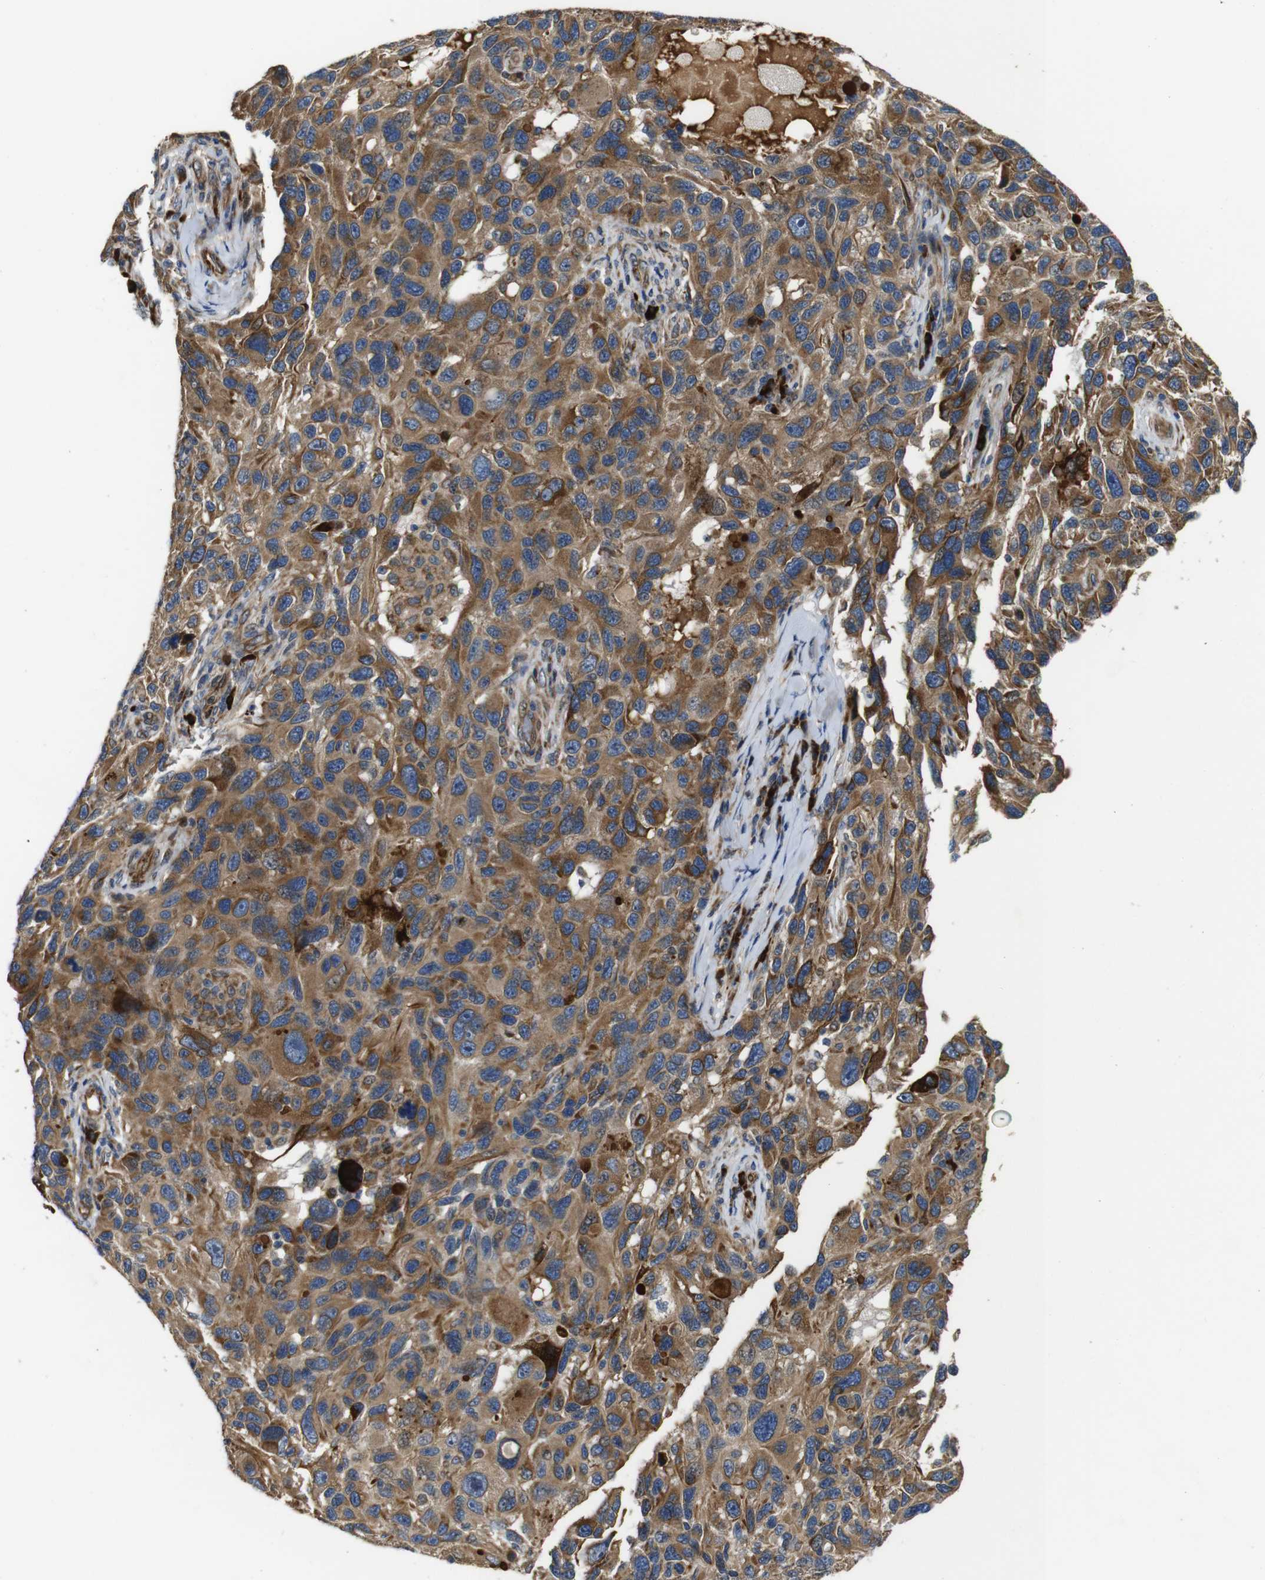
{"staining": {"intensity": "moderate", "quantity": ">75%", "location": "cytoplasmic/membranous"}, "tissue": "melanoma", "cell_type": "Tumor cells", "image_type": "cancer", "snomed": [{"axis": "morphology", "description": "Malignant melanoma, NOS"}, {"axis": "topography", "description": "Skin"}], "caption": "Immunohistochemistry of malignant melanoma shows medium levels of moderate cytoplasmic/membranous expression in about >75% of tumor cells.", "gene": "UBE2G2", "patient": {"sex": "male", "age": 53}}